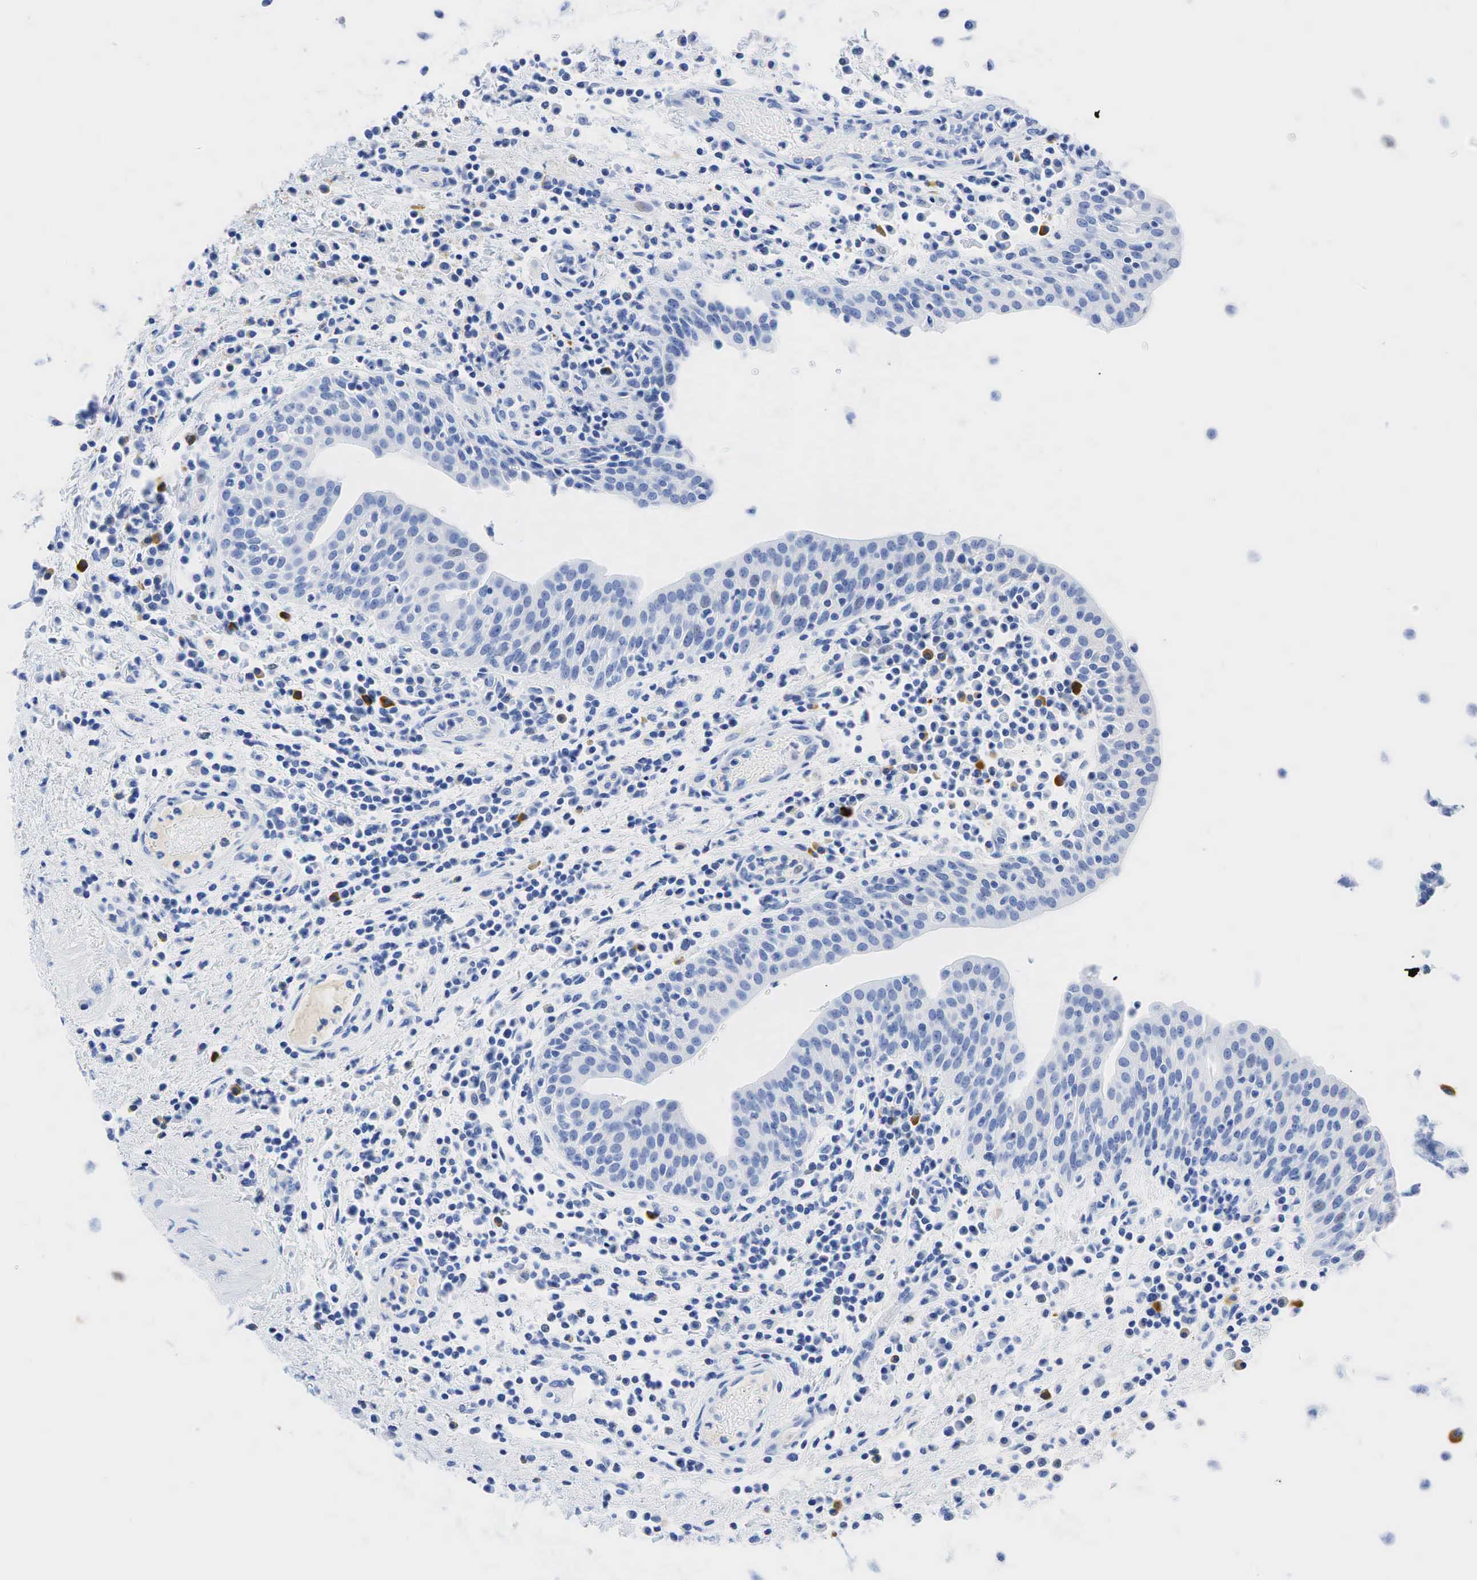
{"staining": {"intensity": "negative", "quantity": "none", "location": "none"}, "tissue": "urinary bladder", "cell_type": "Urothelial cells", "image_type": "normal", "snomed": [{"axis": "morphology", "description": "Normal tissue, NOS"}, {"axis": "topography", "description": "Urinary bladder"}], "caption": "IHC micrograph of benign urinary bladder: urinary bladder stained with DAB reveals no significant protein staining in urothelial cells. The staining was performed using DAB to visualize the protein expression in brown, while the nuclei were stained in blue with hematoxylin (Magnification: 20x).", "gene": "INHA", "patient": {"sex": "female", "age": 84}}